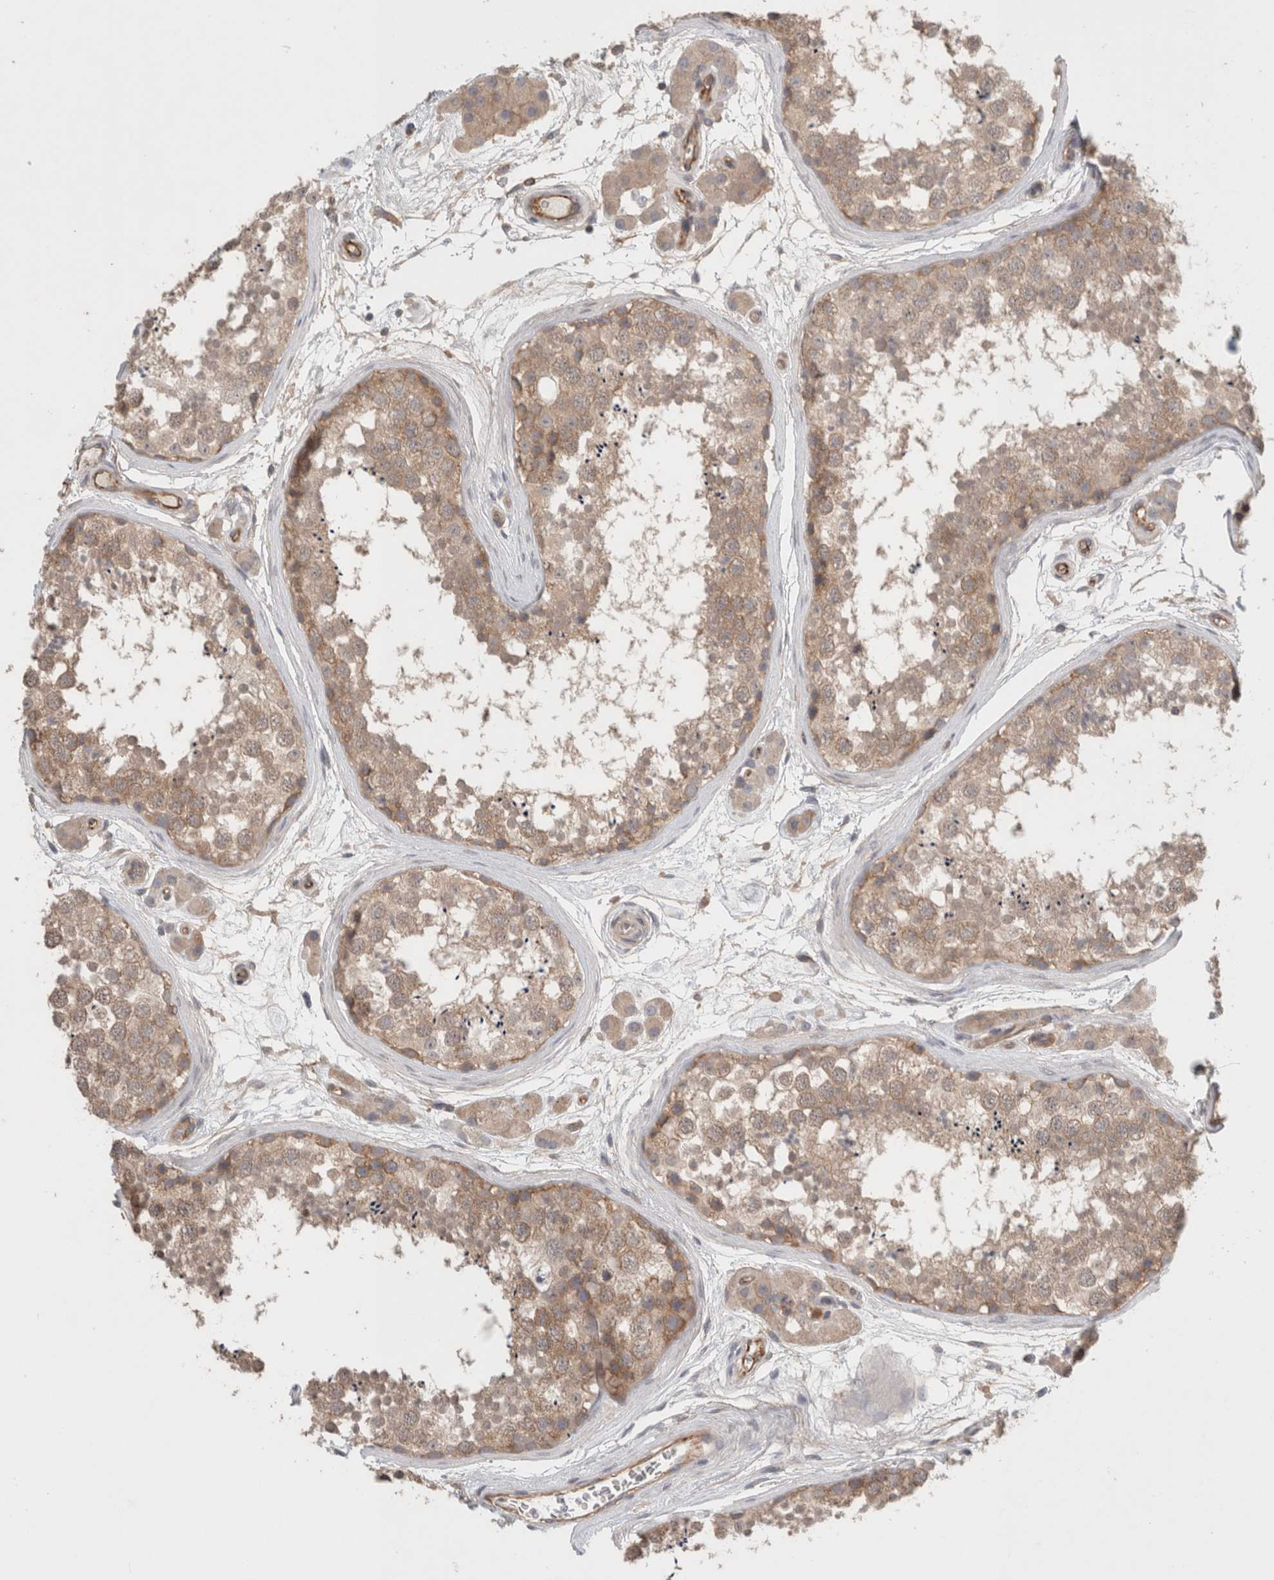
{"staining": {"intensity": "moderate", "quantity": "25%-75%", "location": "cytoplasmic/membranous"}, "tissue": "testis", "cell_type": "Cells in seminiferous ducts", "image_type": "normal", "snomed": [{"axis": "morphology", "description": "Normal tissue, NOS"}, {"axis": "topography", "description": "Testis"}], "caption": "The photomicrograph exhibits immunohistochemical staining of normal testis. There is moderate cytoplasmic/membranous staining is identified in approximately 25%-75% of cells in seminiferous ducts. (IHC, brightfield microscopy, high magnification).", "gene": "RASAL2", "patient": {"sex": "male", "age": 56}}